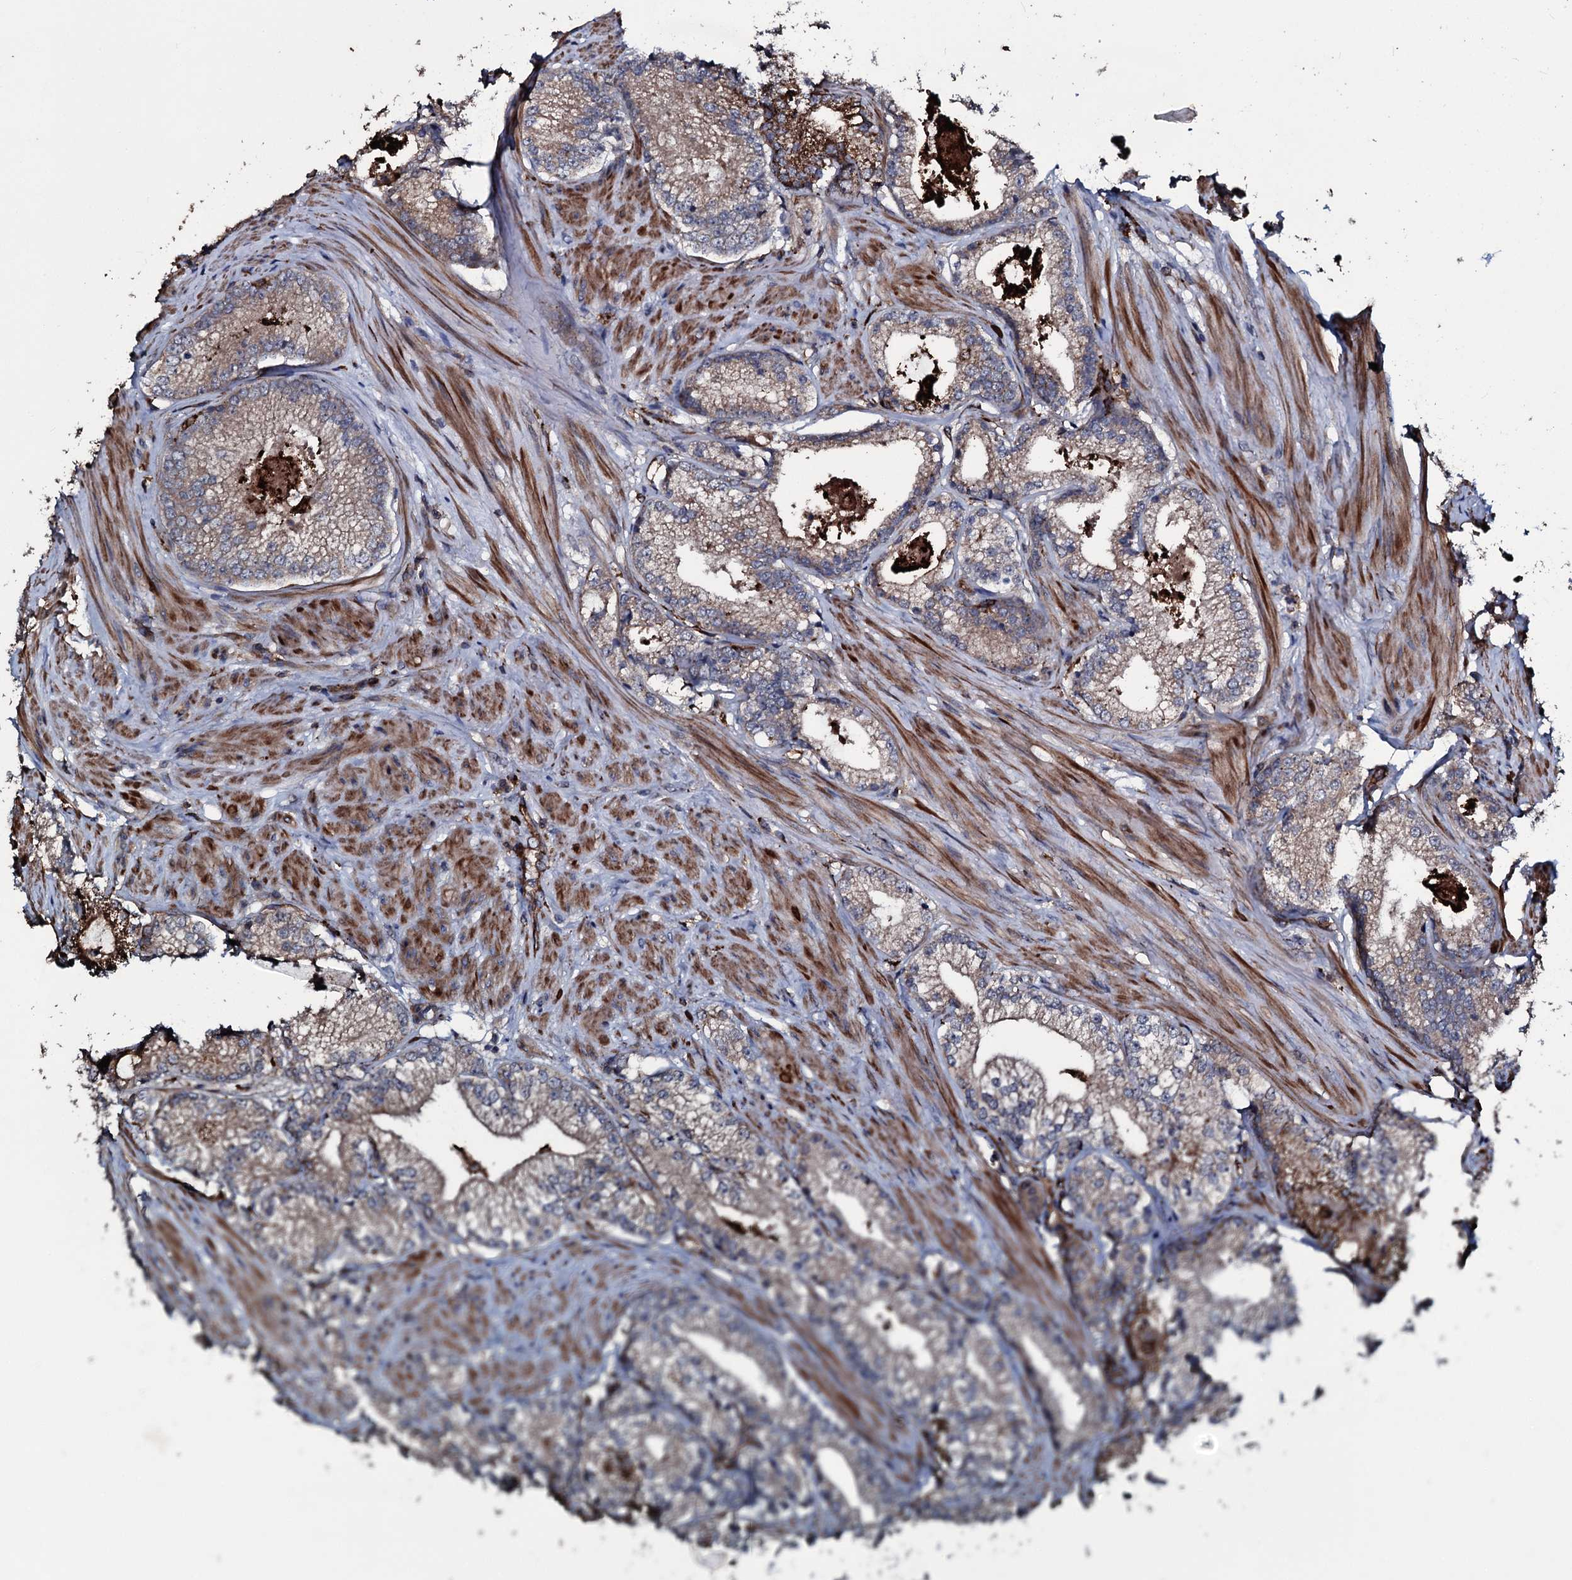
{"staining": {"intensity": "weak", "quantity": "25%-75%", "location": "cytoplasmic/membranous"}, "tissue": "prostate cancer", "cell_type": "Tumor cells", "image_type": "cancer", "snomed": [{"axis": "morphology", "description": "Adenocarcinoma, High grade"}, {"axis": "topography", "description": "Prostate"}], "caption": "Prostate cancer stained with a brown dye exhibits weak cytoplasmic/membranous positive staining in about 25%-75% of tumor cells.", "gene": "TPGS2", "patient": {"sex": "male", "age": 66}}